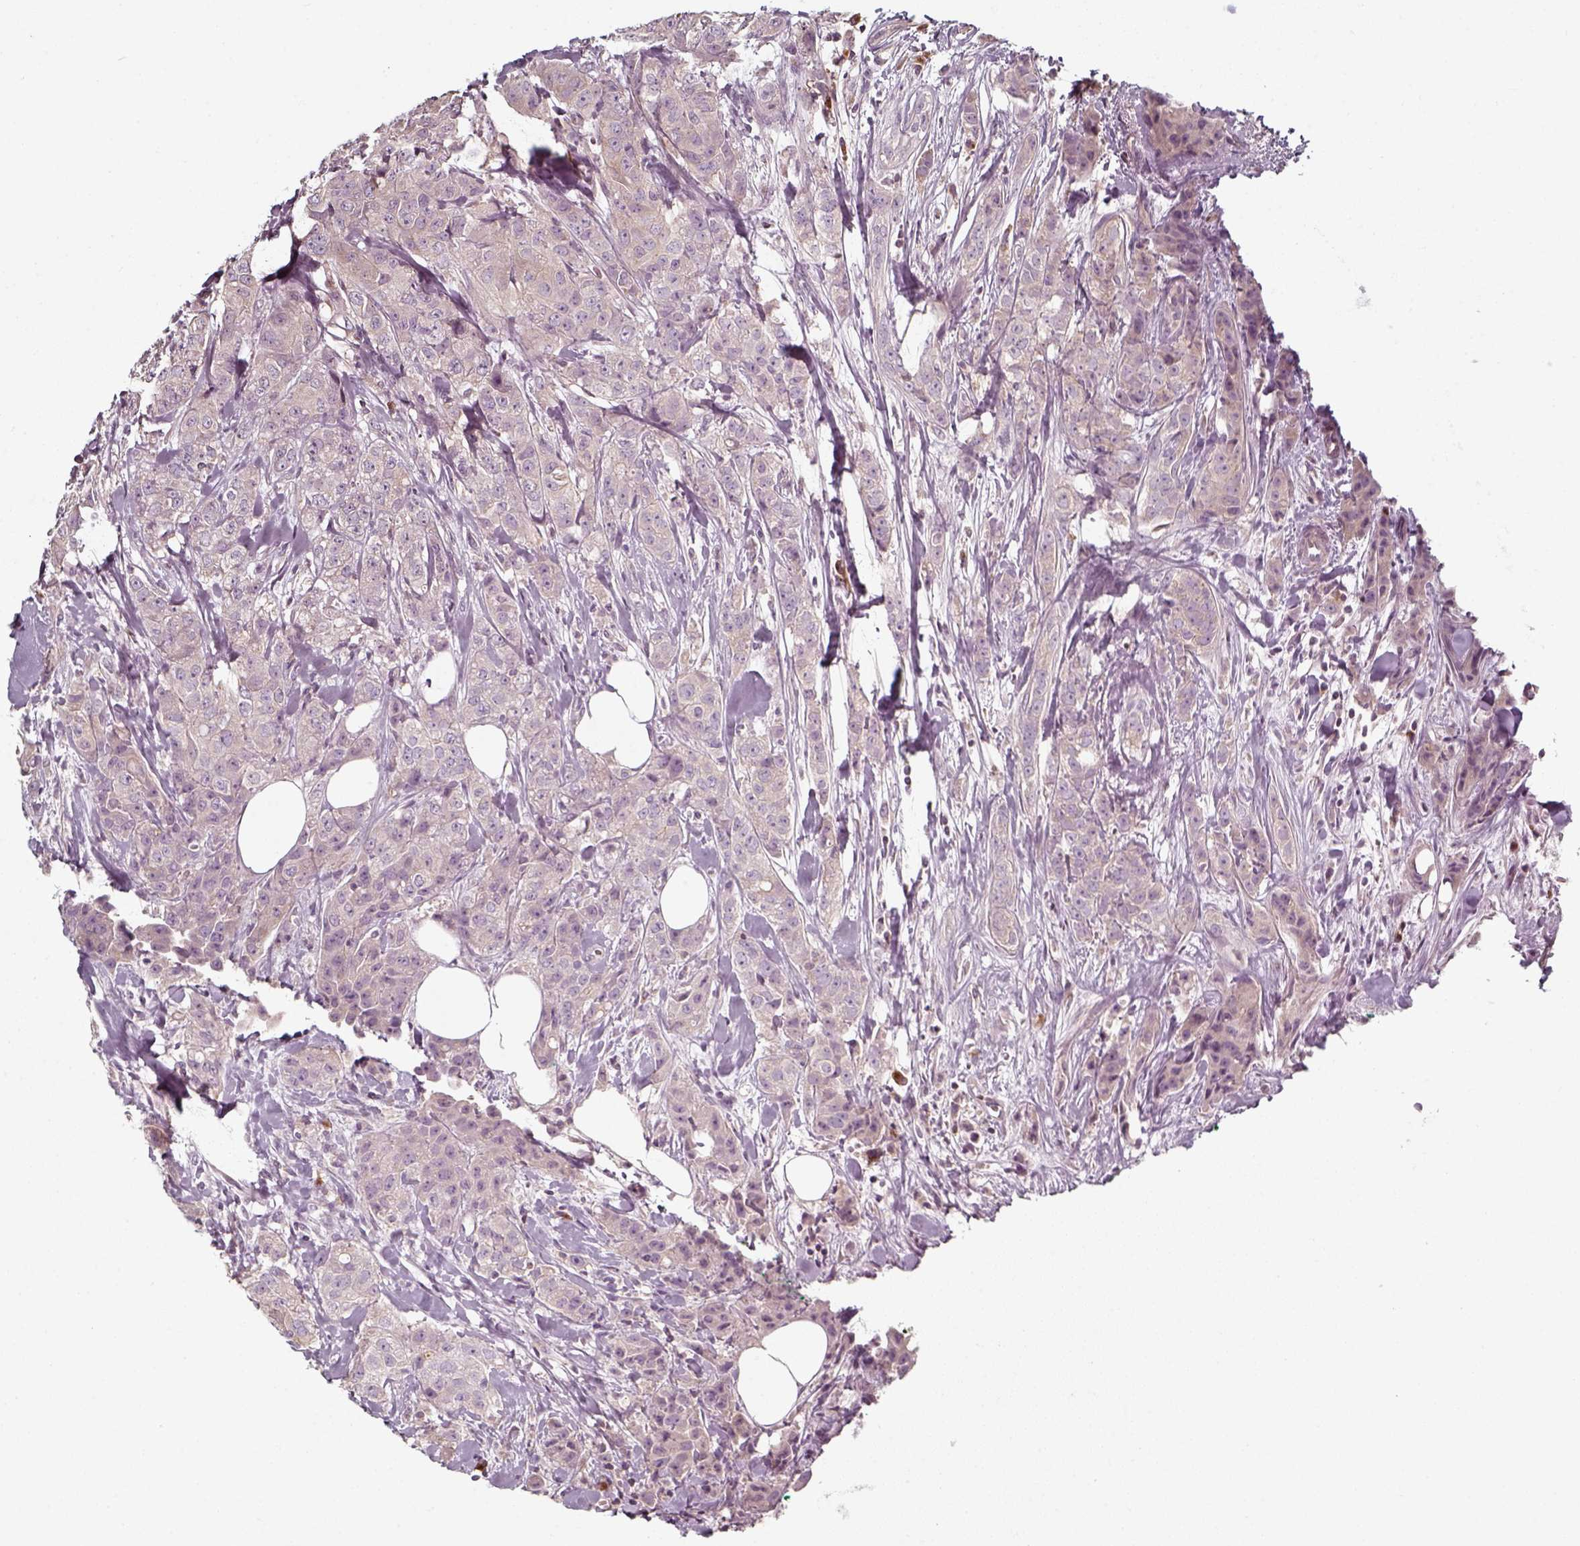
{"staining": {"intensity": "weak", "quantity": "<25%", "location": "cytoplasmic/membranous"}, "tissue": "breast cancer", "cell_type": "Tumor cells", "image_type": "cancer", "snomed": [{"axis": "morphology", "description": "Duct carcinoma"}, {"axis": "topography", "description": "Breast"}], "caption": "This photomicrograph is of breast cancer stained with IHC to label a protein in brown with the nuclei are counter-stained blue. There is no expression in tumor cells.", "gene": "UNC13D", "patient": {"sex": "female", "age": 43}}